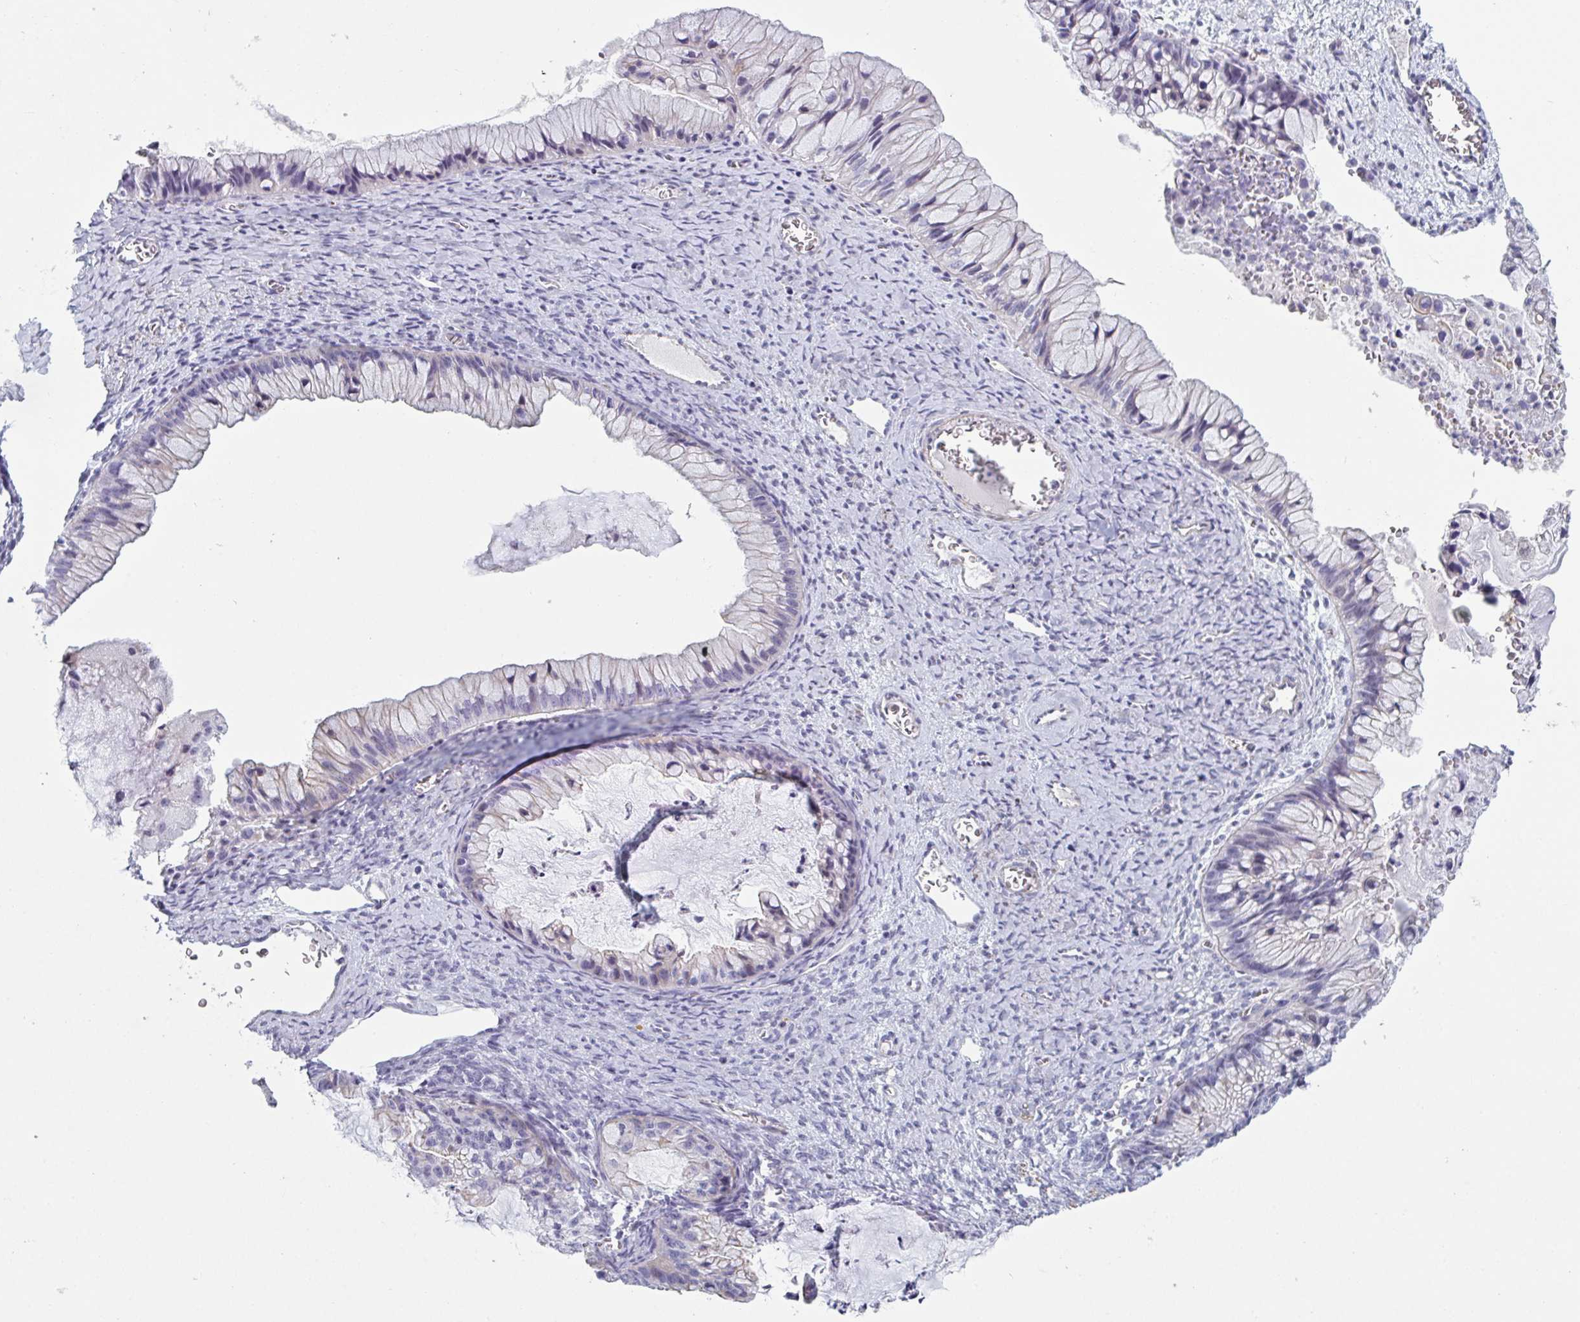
{"staining": {"intensity": "negative", "quantity": "none", "location": "none"}, "tissue": "ovarian cancer", "cell_type": "Tumor cells", "image_type": "cancer", "snomed": [{"axis": "morphology", "description": "Cystadenocarcinoma, mucinous, NOS"}, {"axis": "topography", "description": "Ovary"}], "caption": "This histopathology image is of ovarian mucinous cystadenocarcinoma stained with immunohistochemistry to label a protein in brown with the nuclei are counter-stained blue. There is no expression in tumor cells.", "gene": "OR5P3", "patient": {"sex": "female", "age": 72}}